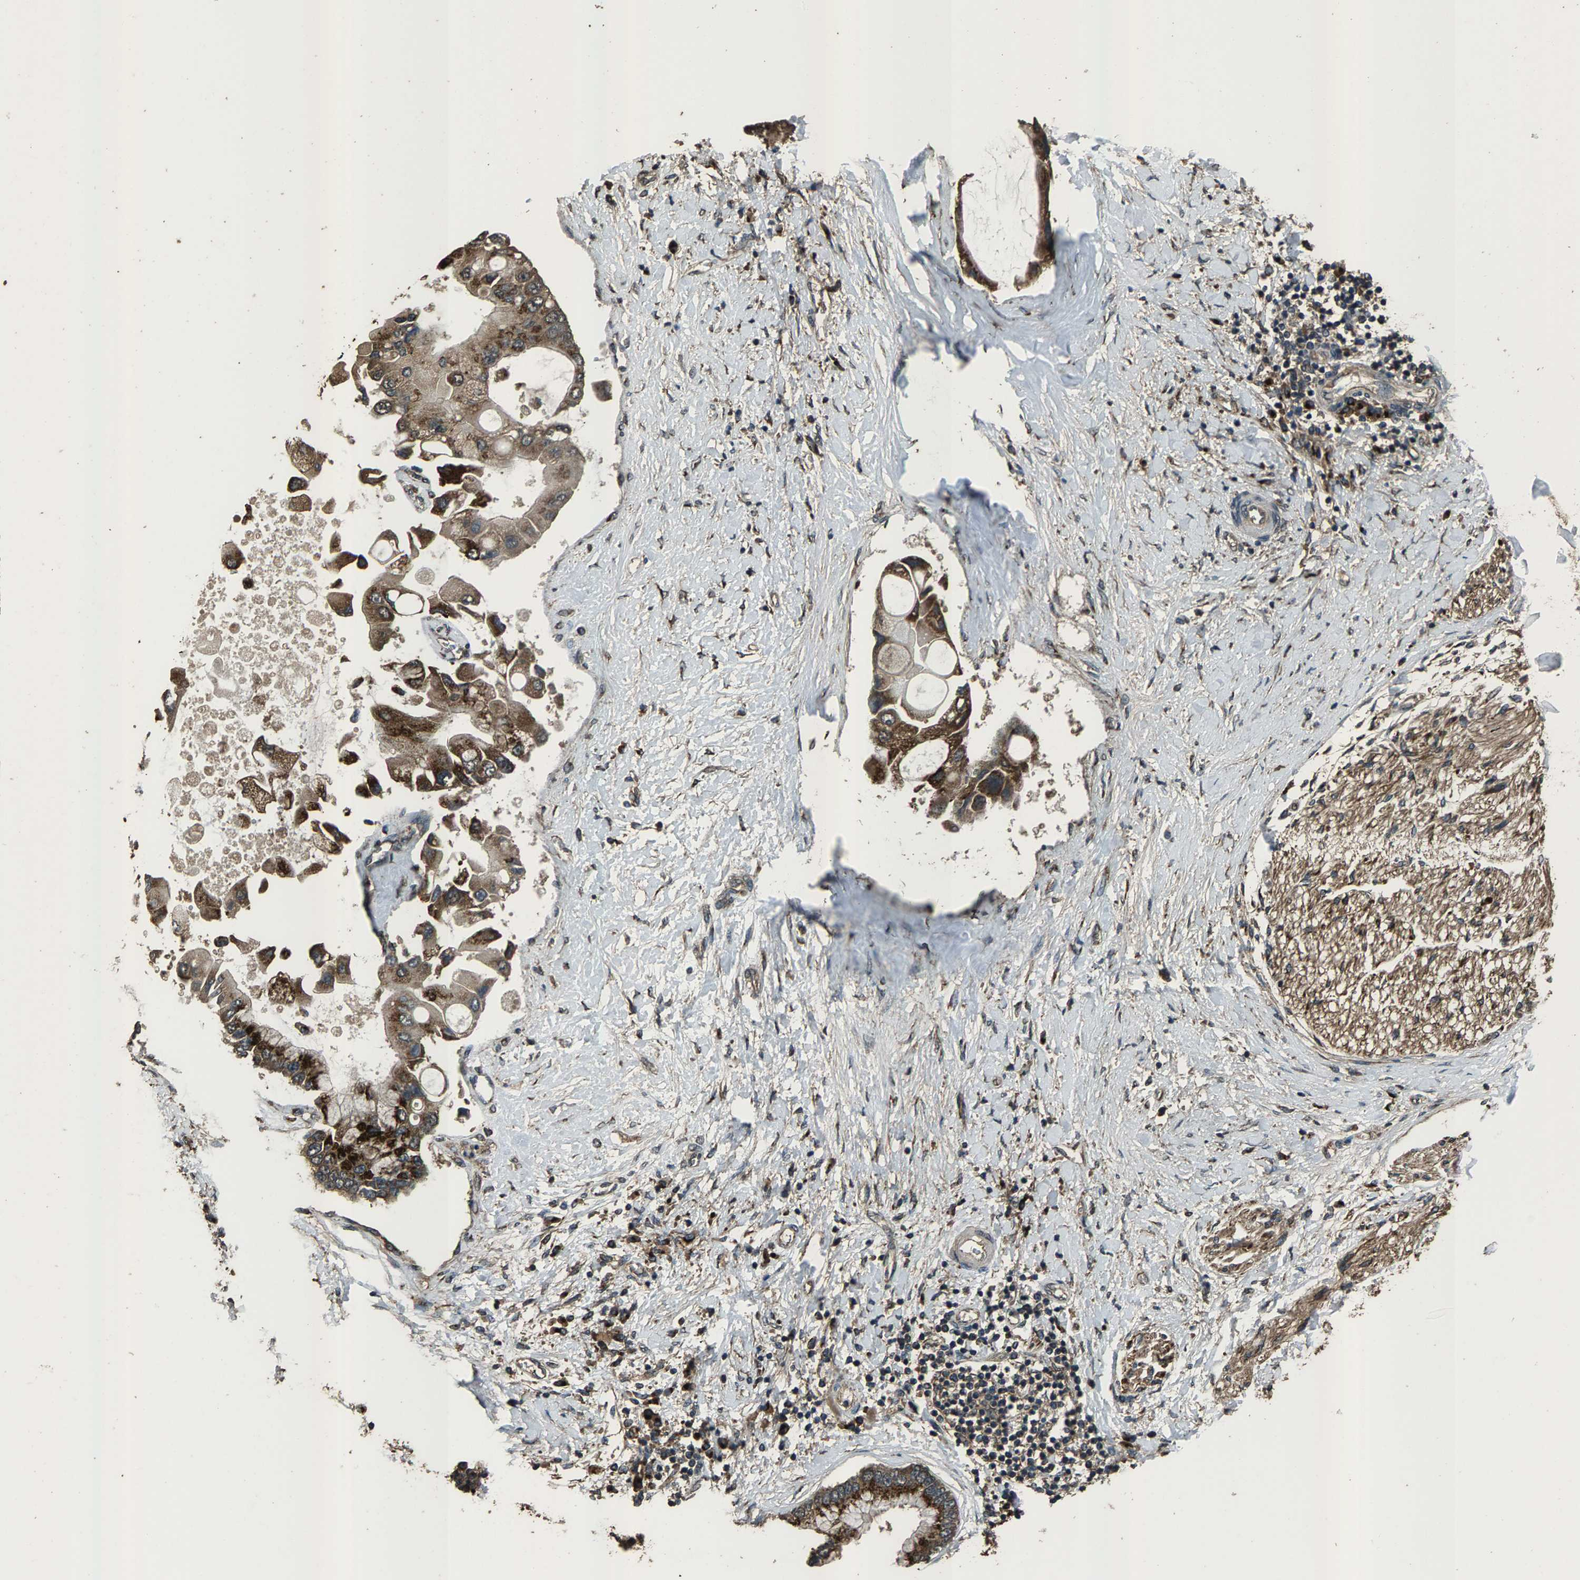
{"staining": {"intensity": "strong", "quantity": "25%-75%", "location": "cytoplasmic/membranous"}, "tissue": "liver cancer", "cell_type": "Tumor cells", "image_type": "cancer", "snomed": [{"axis": "morphology", "description": "Cholangiocarcinoma"}, {"axis": "topography", "description": "Liver"}], "caption": "A high amount of strong cytoplasmic/membranous expression is appreciated in about 25%-75% of tumor cells in liver cancer (cholangiocarcinoma) tissue.", "gene": "SLC38A10", "patient": {"sex": "male", "age": 50}}